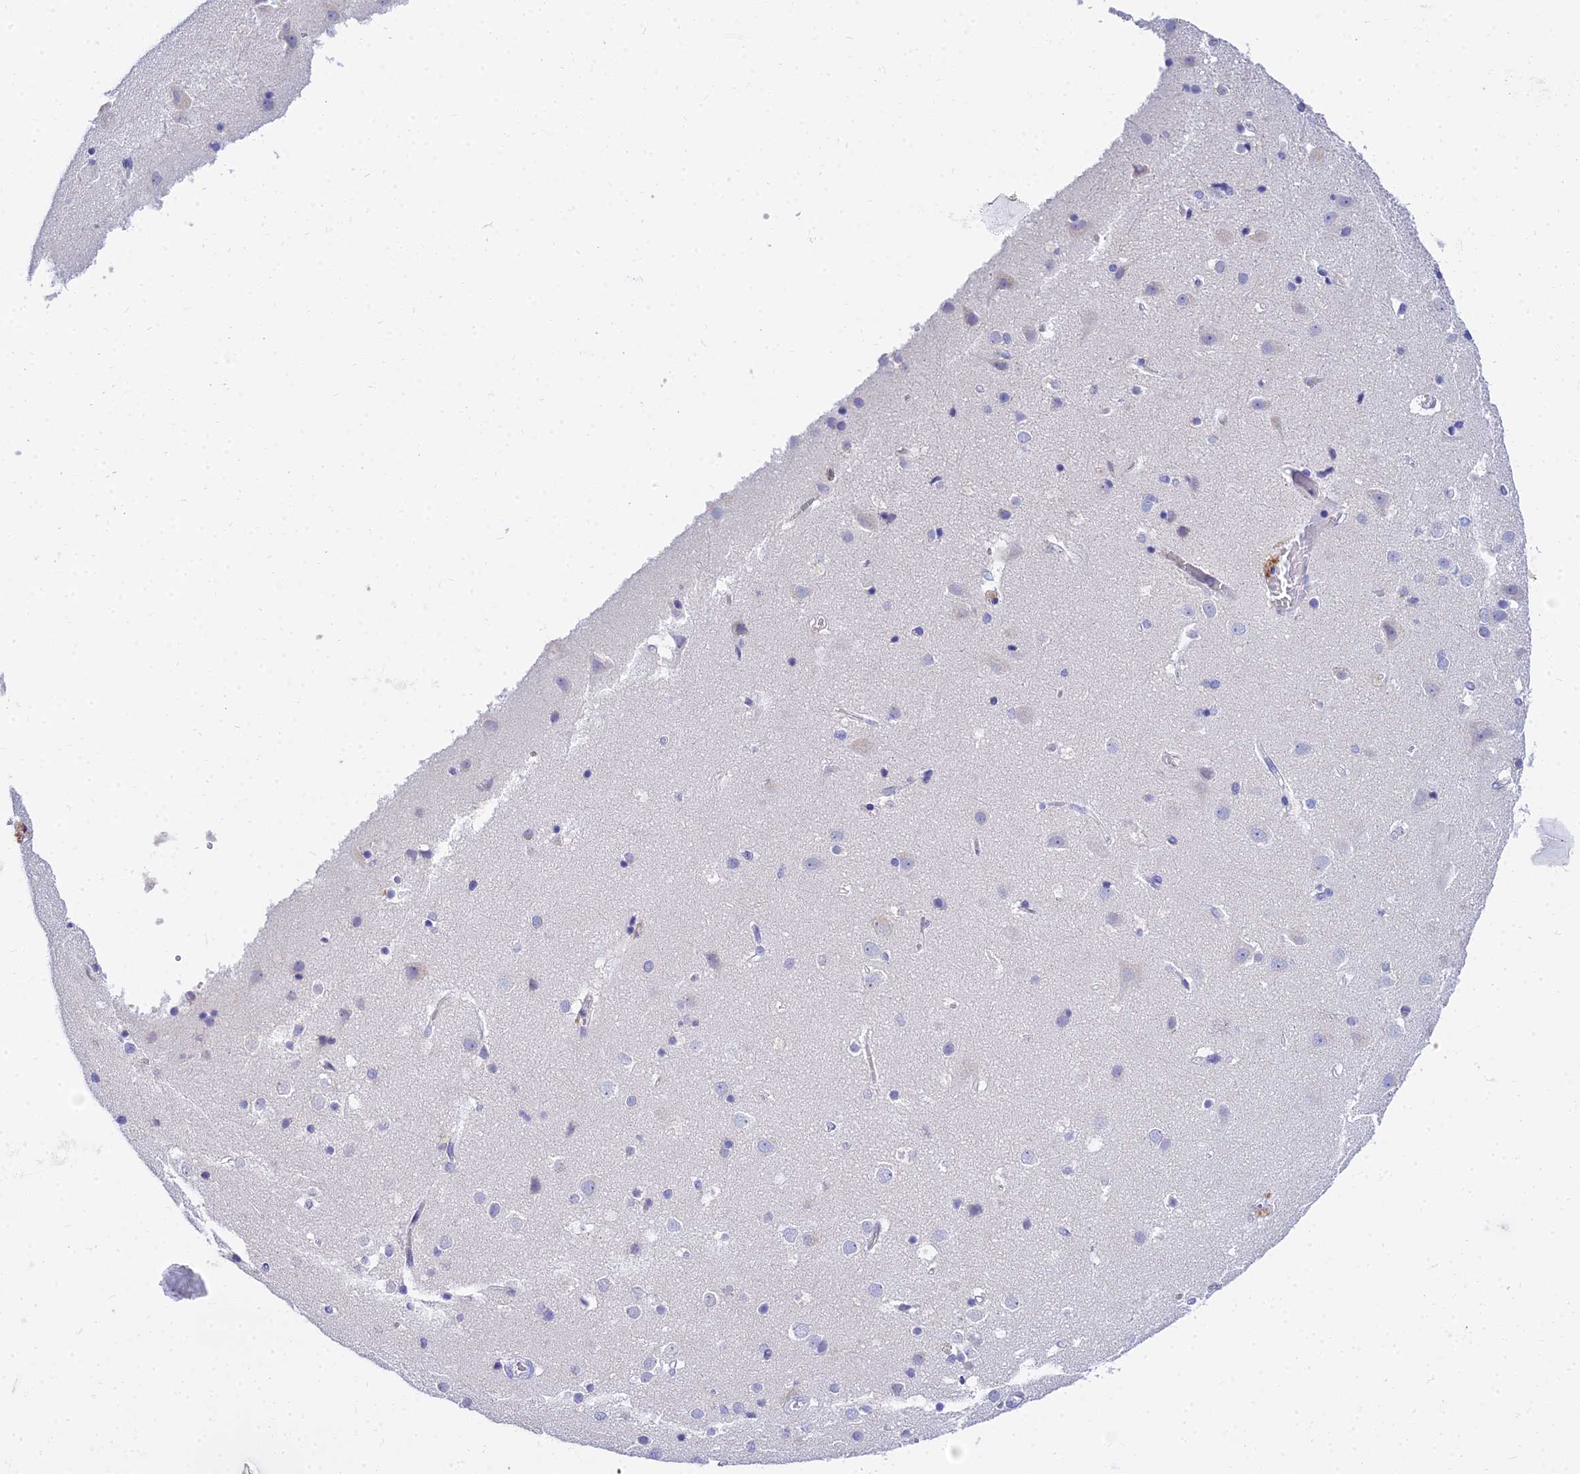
{"staining": {"intensity": "negative", "quantity": "none", "location": "none"}, "tissue": "cerebral cortex", "cell_type": "Endothelial cells", "image_type": "normal", "snomed": [{"axis": "morphology", "description": "Normal tissue, NOS"}, {"axis": "topography", "description": "Cerebral cortex"}], "caption": "Immunohistochemistry histopathology image of unremarkable cerebral cortex: cerebral cortex stained with DAB demonstrates no significant protein staining in endothelial cells. (DAB (3,3'-diaminobenzidine) IHC visualized using brightfield microscopy, high magnification).", "gene": "VWC2L", "patient": {"sex": "male", "age": 54}}